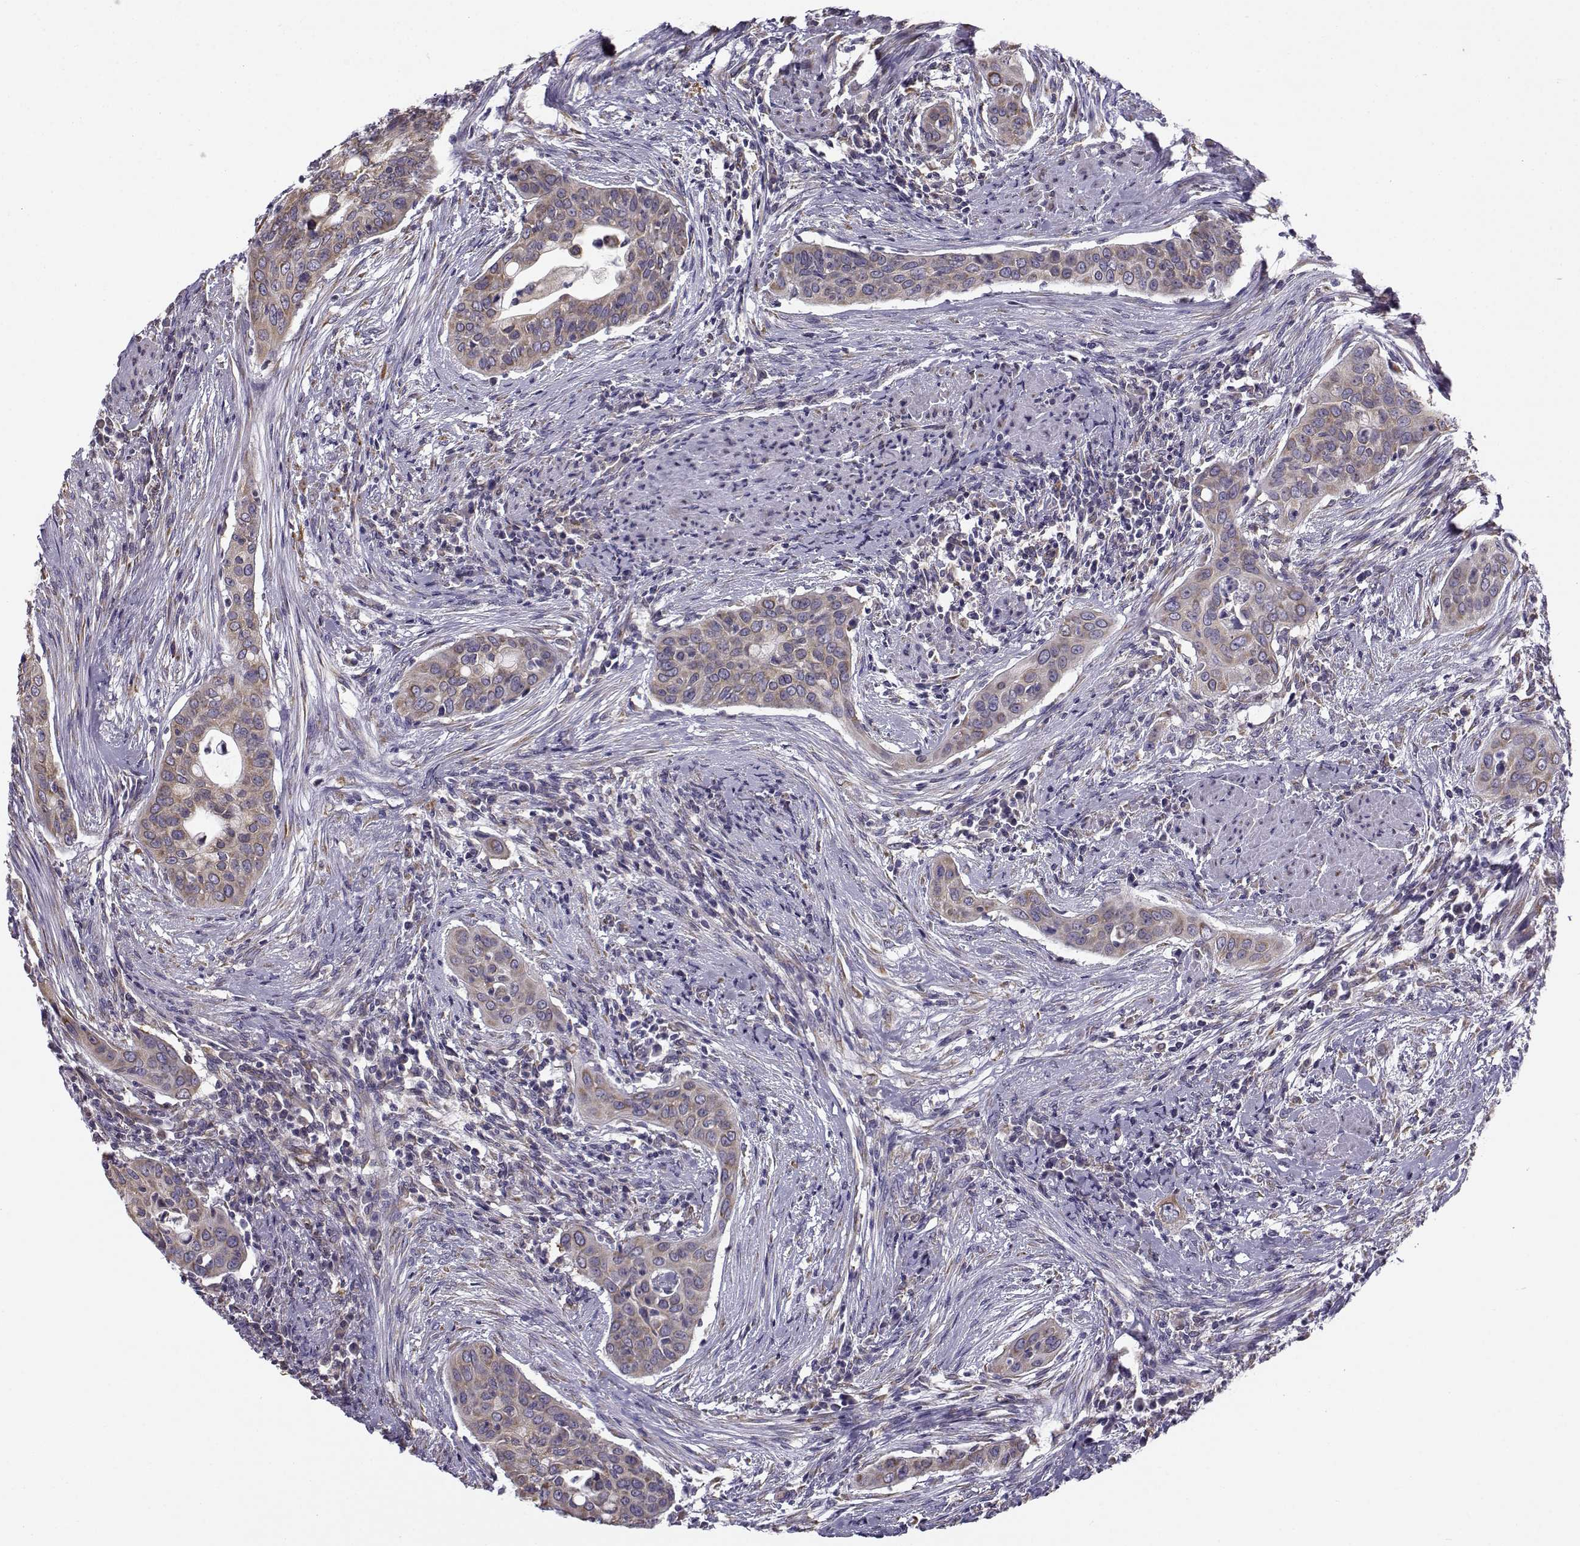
{"staining": {"intensity": "weak", "quantity": ">75%", "location": "cytoplasmic/membranous"}, "tissue": "urothelial cancer", "cell_type": "Tumor cells", "image_type": "cancer", "snomed": [{"axis": "morphology", "description": "Urothelial carcinoma, High grade"}, {"axis": "topography", "description": "Urinary bladder"}], "caption": "An immunohistochemistry micrograph of tumor tissue is shown. Protein staining in brown shows weak cytoplasmic/membranous positivity in urothelial carcinoma (high-grade) within tumor cells.", "gene": "BEND6", "patient": {"sex": "male", "age": 82}}